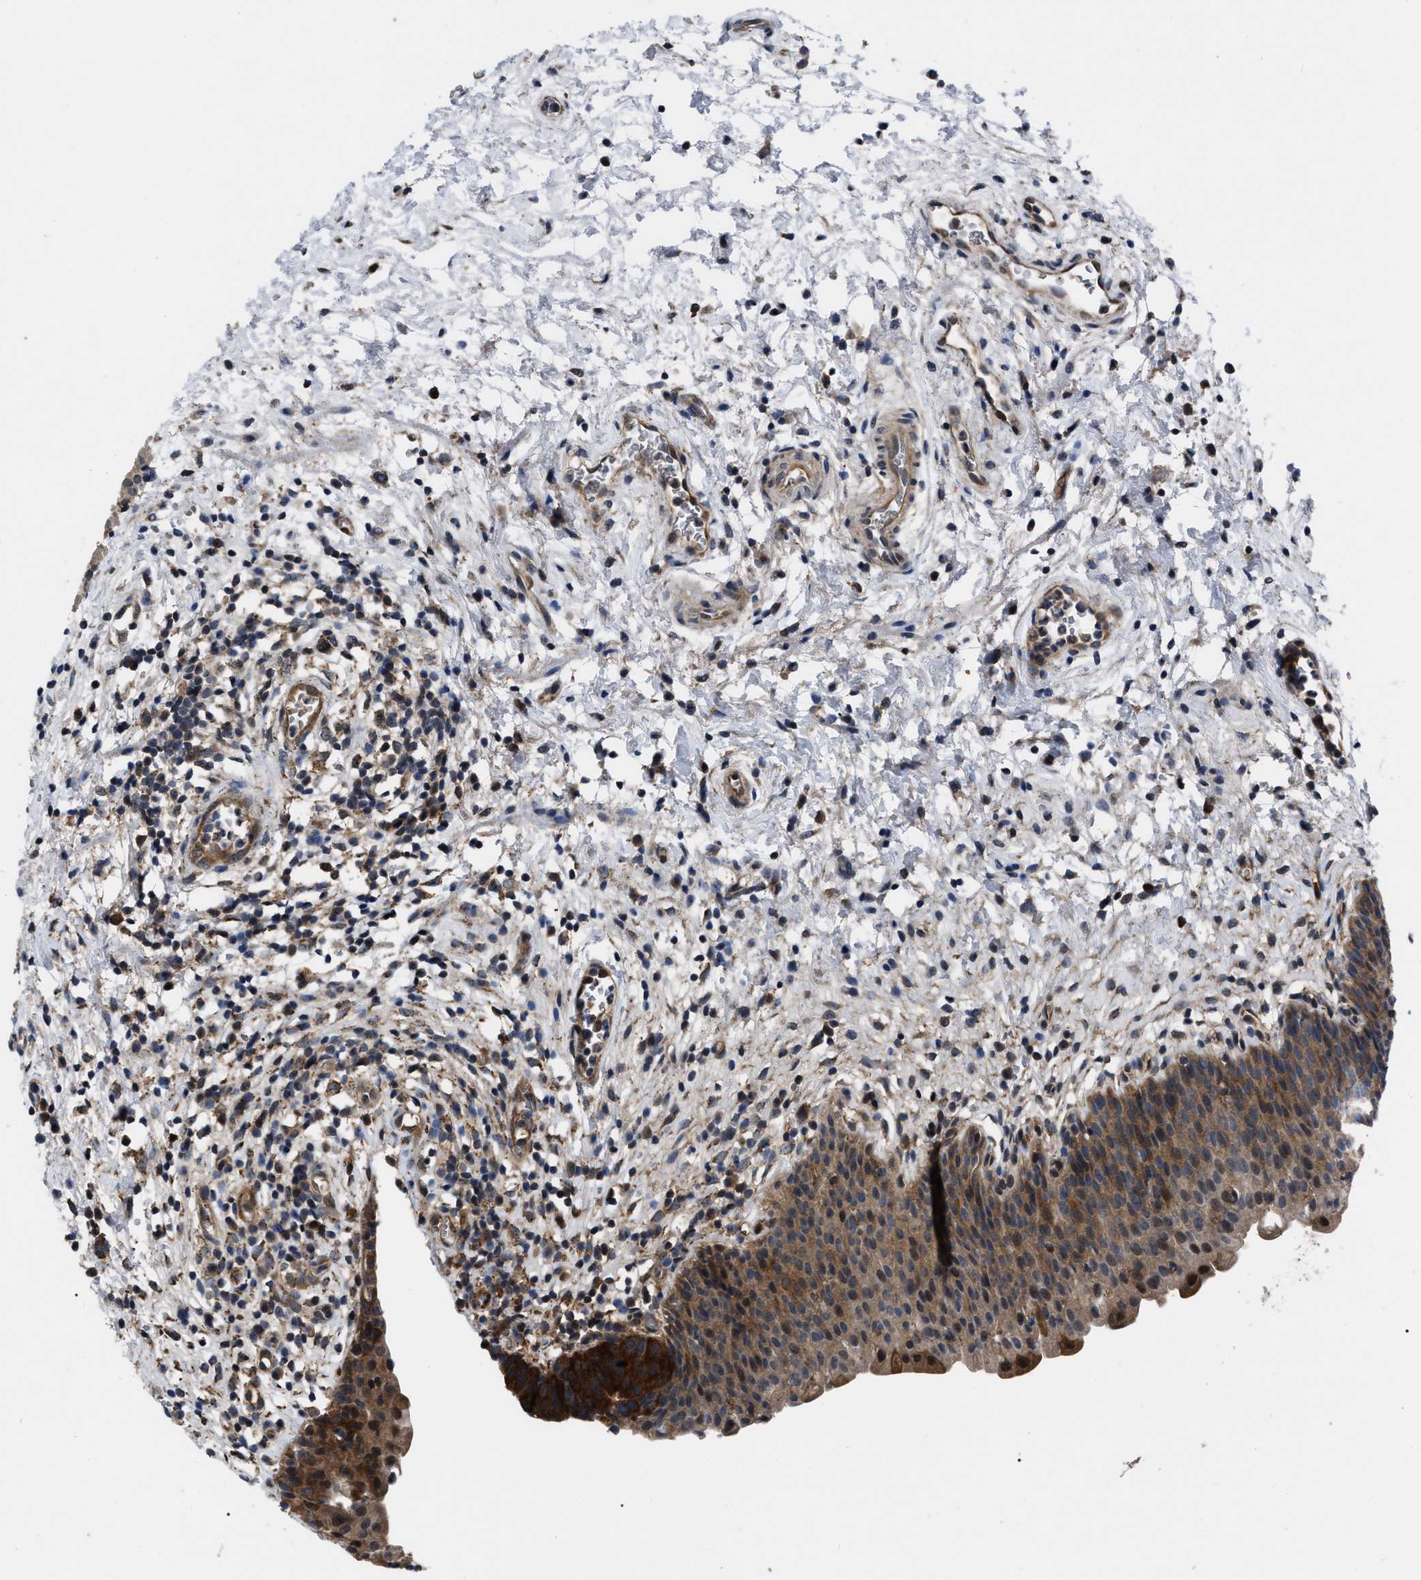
{"staining": {"intensity": "moderate", "quantity": ">75%", "location": "cytoplasmic/membranous"}, "tissue": "urinary bladder", "cell_type": "Urothelial cells", "image_type": "normal", "snomed": [{"axis": "morphology", "description": "Normal tissue, NOS"}, {"axis": "topography", "description": "Urinary bladder"}], "caption": "A micrograph of urinary bladder stained for a protein exhibits moderate cytoplasmic/membranous brown staining in urothelial cells. The protein is shown in brown color, while the nuclei are stained blue.", "gene": "GET4", "patient": {"sex": "male", "age": 37}}